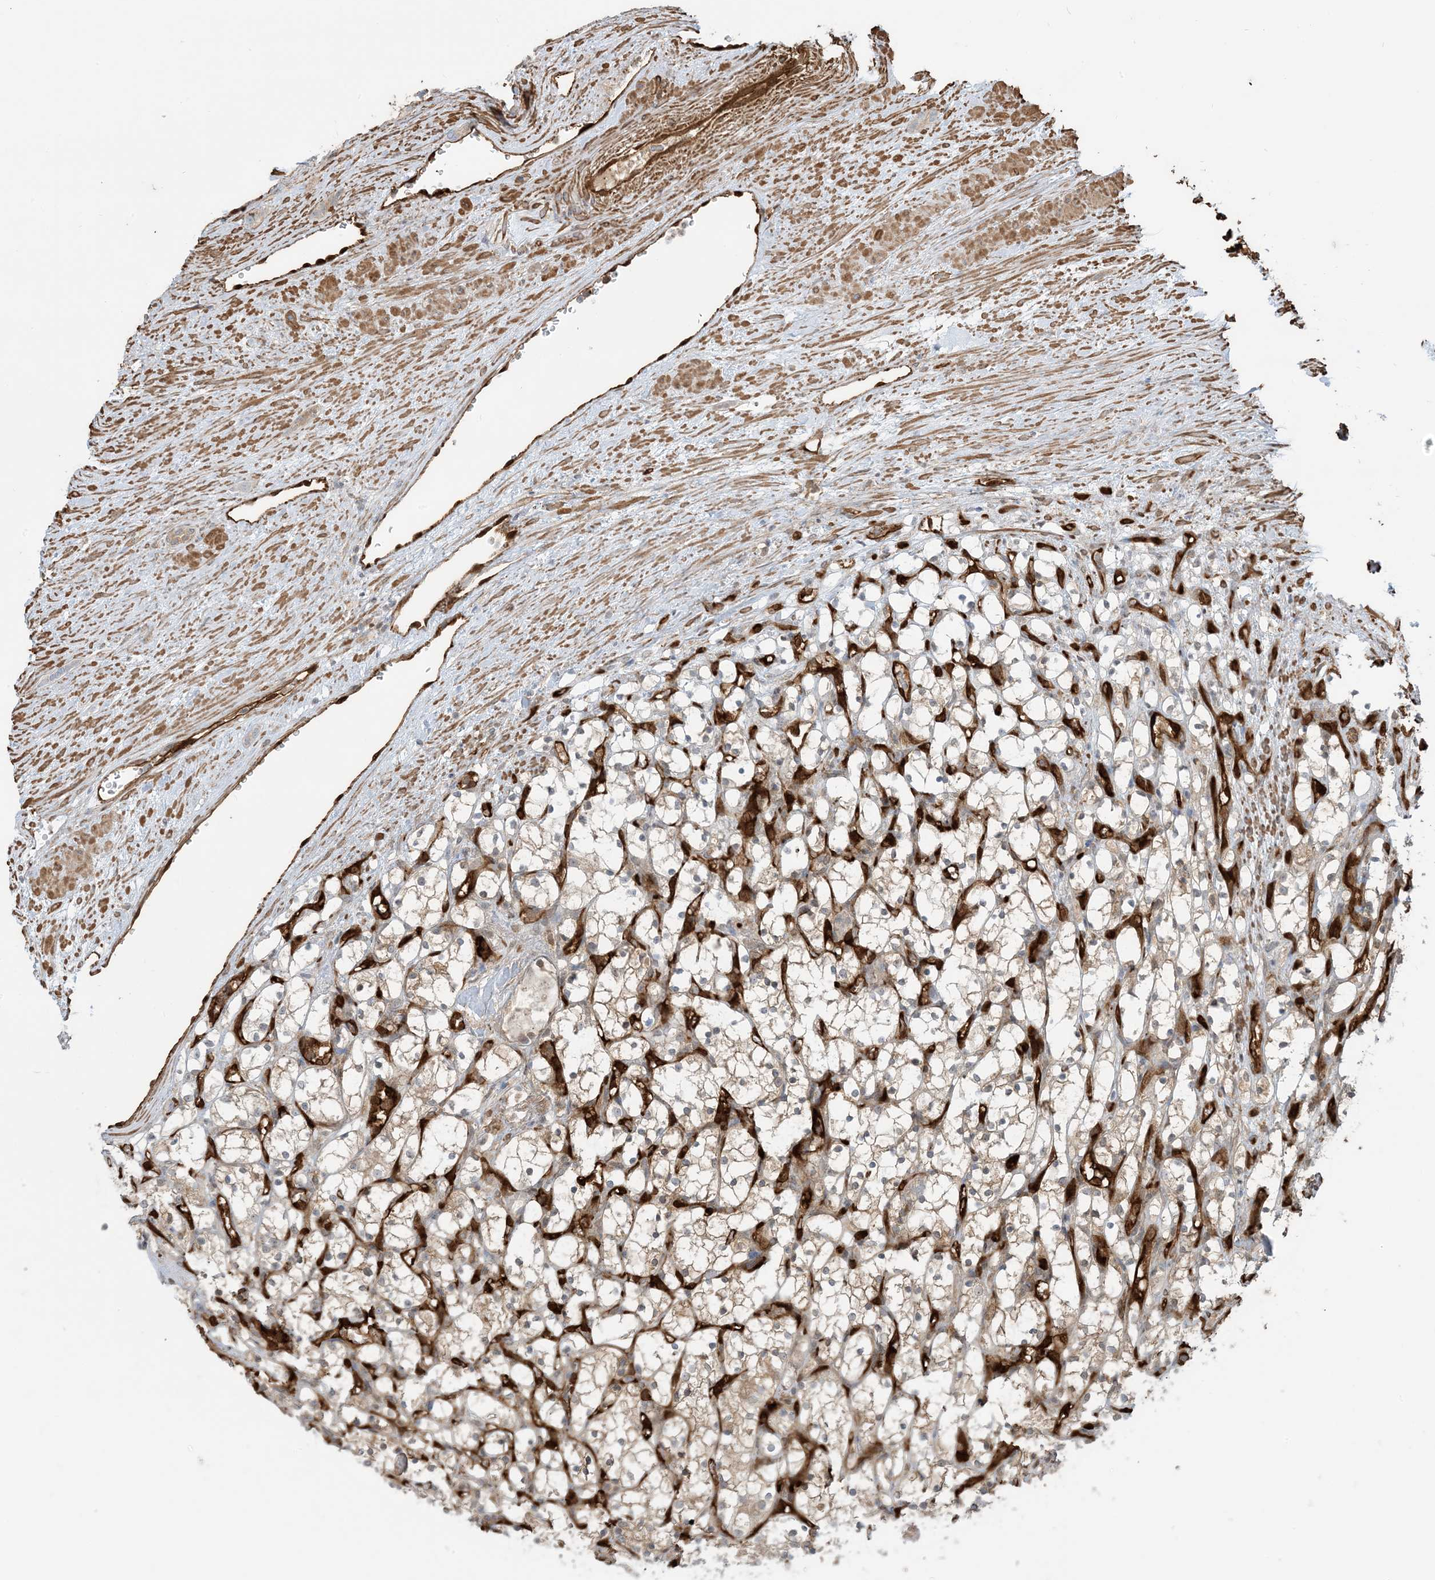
{"staining": {"intensity": "moderate", "quantity": "25%-75%", "location": "cytoplasmic/membranous"}, "tissue": "renal cancer", "cell_type": "Tumor cells", "image_type": "cancer", "snomed": [{"axis": "morphology", "description": "Adenocarcinoma, NOS"}, {"axis": "topography", "description": "Kidney"}], "caption": "Renal adenocarcinoma was stained to show a protein in brown. There is medium levels of moderate cytoplasmic/membranous expression in approximately 25%-75% of tumor cells.", "gene": "PPM1F", "patient": {"sex": "female", "age": 69}}